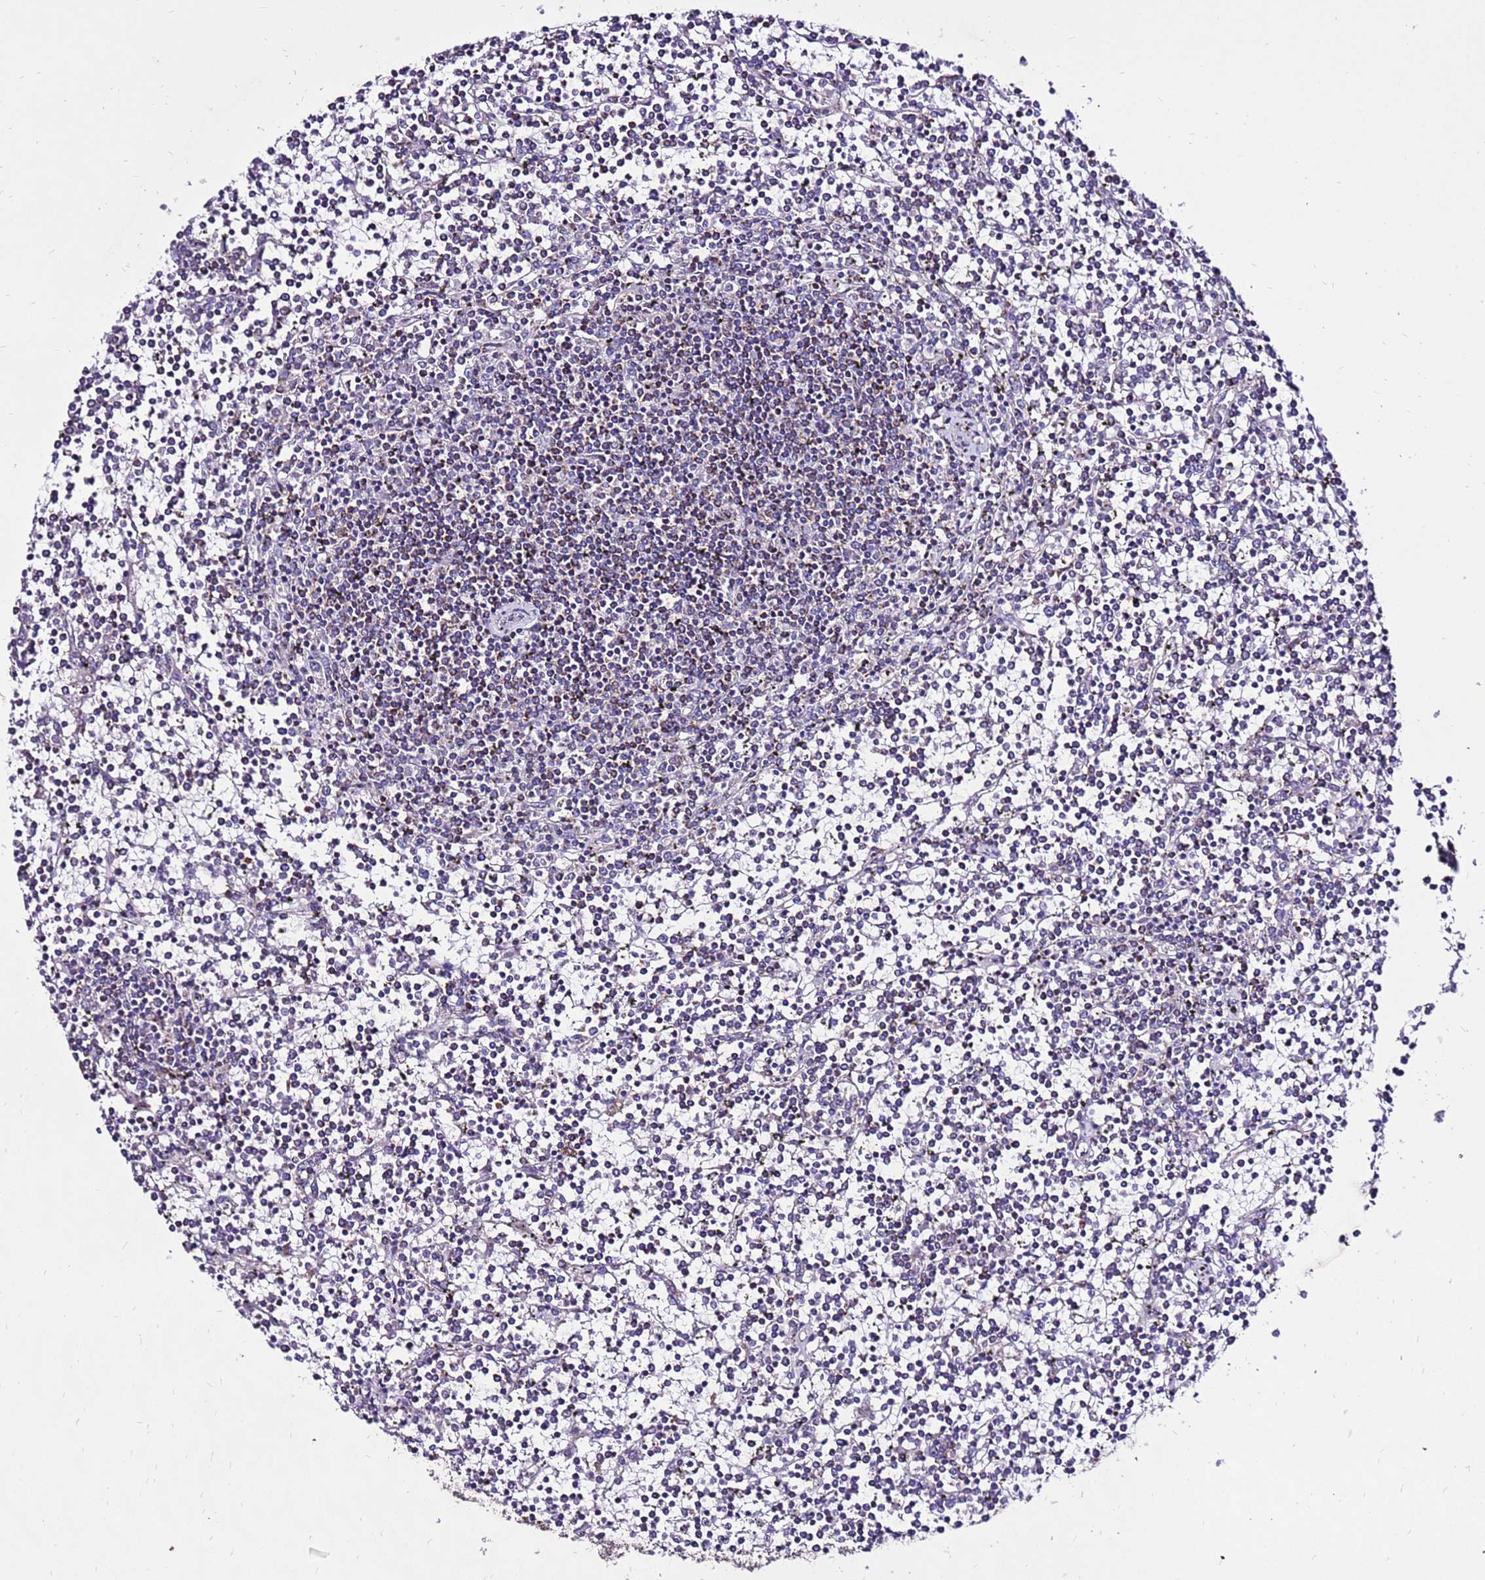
{"staining": {"intensity": "weak", "quantity": "25%-75%", "location": "cytoplasmic/membranous"}, "tissue": "lymphoma", "cell_type": "Tumor cells", "image_type": "cancer", "snomed": [{"axis": "morphology", "description": "Malignant lymphoma, non-Hodgkin's type, Low grade"}, {"axis": "topography", "description": "Spleen"}], "caption": "Weak cytoplasmic/membranous positivity for a protein is appreciated in approximately 25%-75% of tumor cells of lymphoma using immunohistochemistry.", "gene": "TMEM106C", "patient": {"sex": "female", "age": 19}}